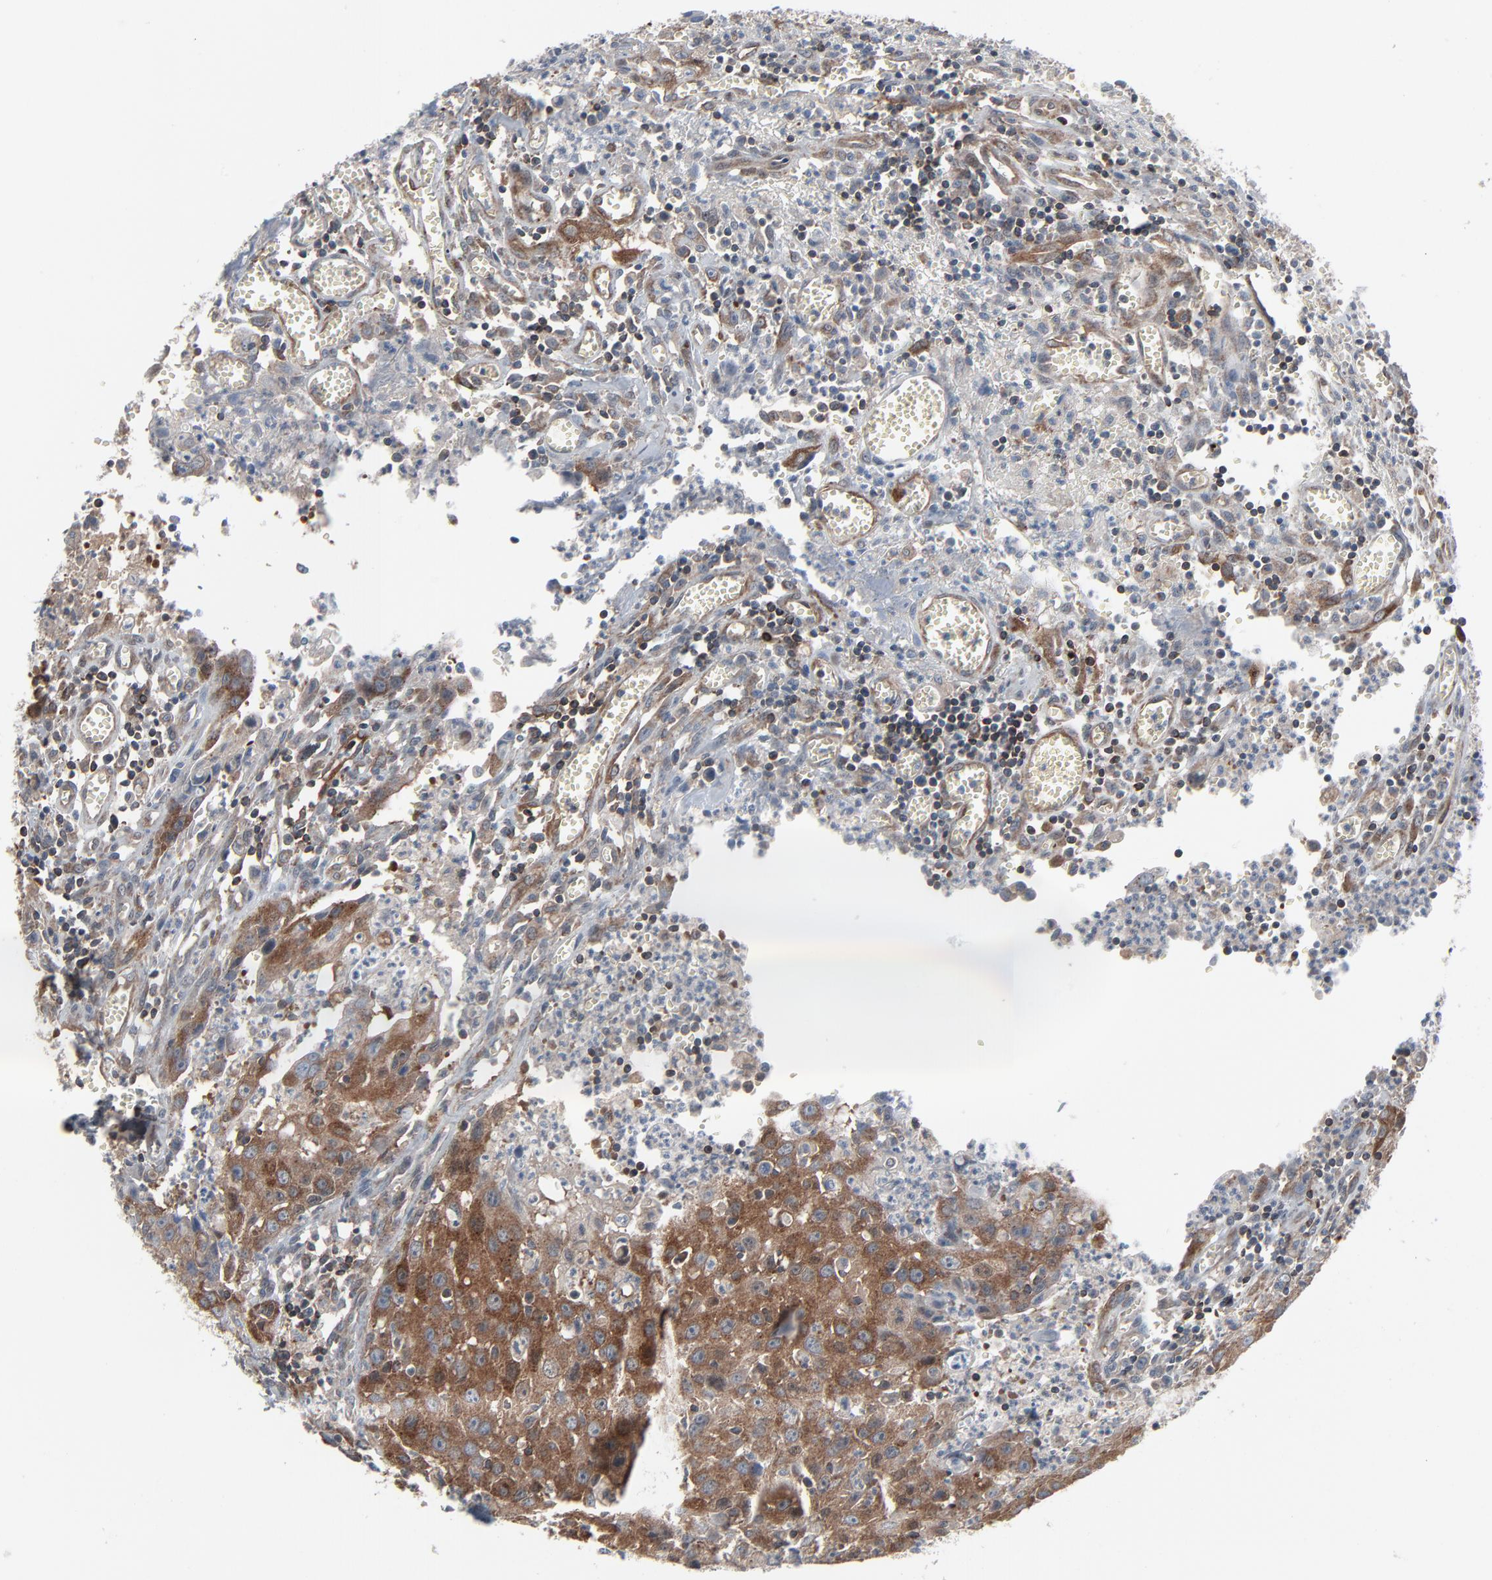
{"staining": {"intensity": "moderate", "quantity": ">75%", "location": "cytoplasmic/membranous"}, "tissue": "urothelial cancer", "cell_type": "Tumor cells", "image_type": "cancer", "snomed": [{"axis": "morphology", "description": "Urothelial carcinoma, High grade"}, {"axis": "topography", "description": "Urinary bladder"}], "caption": "Human urothelial cancer stained with a brown dye demonstrates moderate cytoplasmic/membranous positive expression in about >75% of tumor cells.", "gene": "OPTN", "patient": {"sex": "male", "age": 66}}